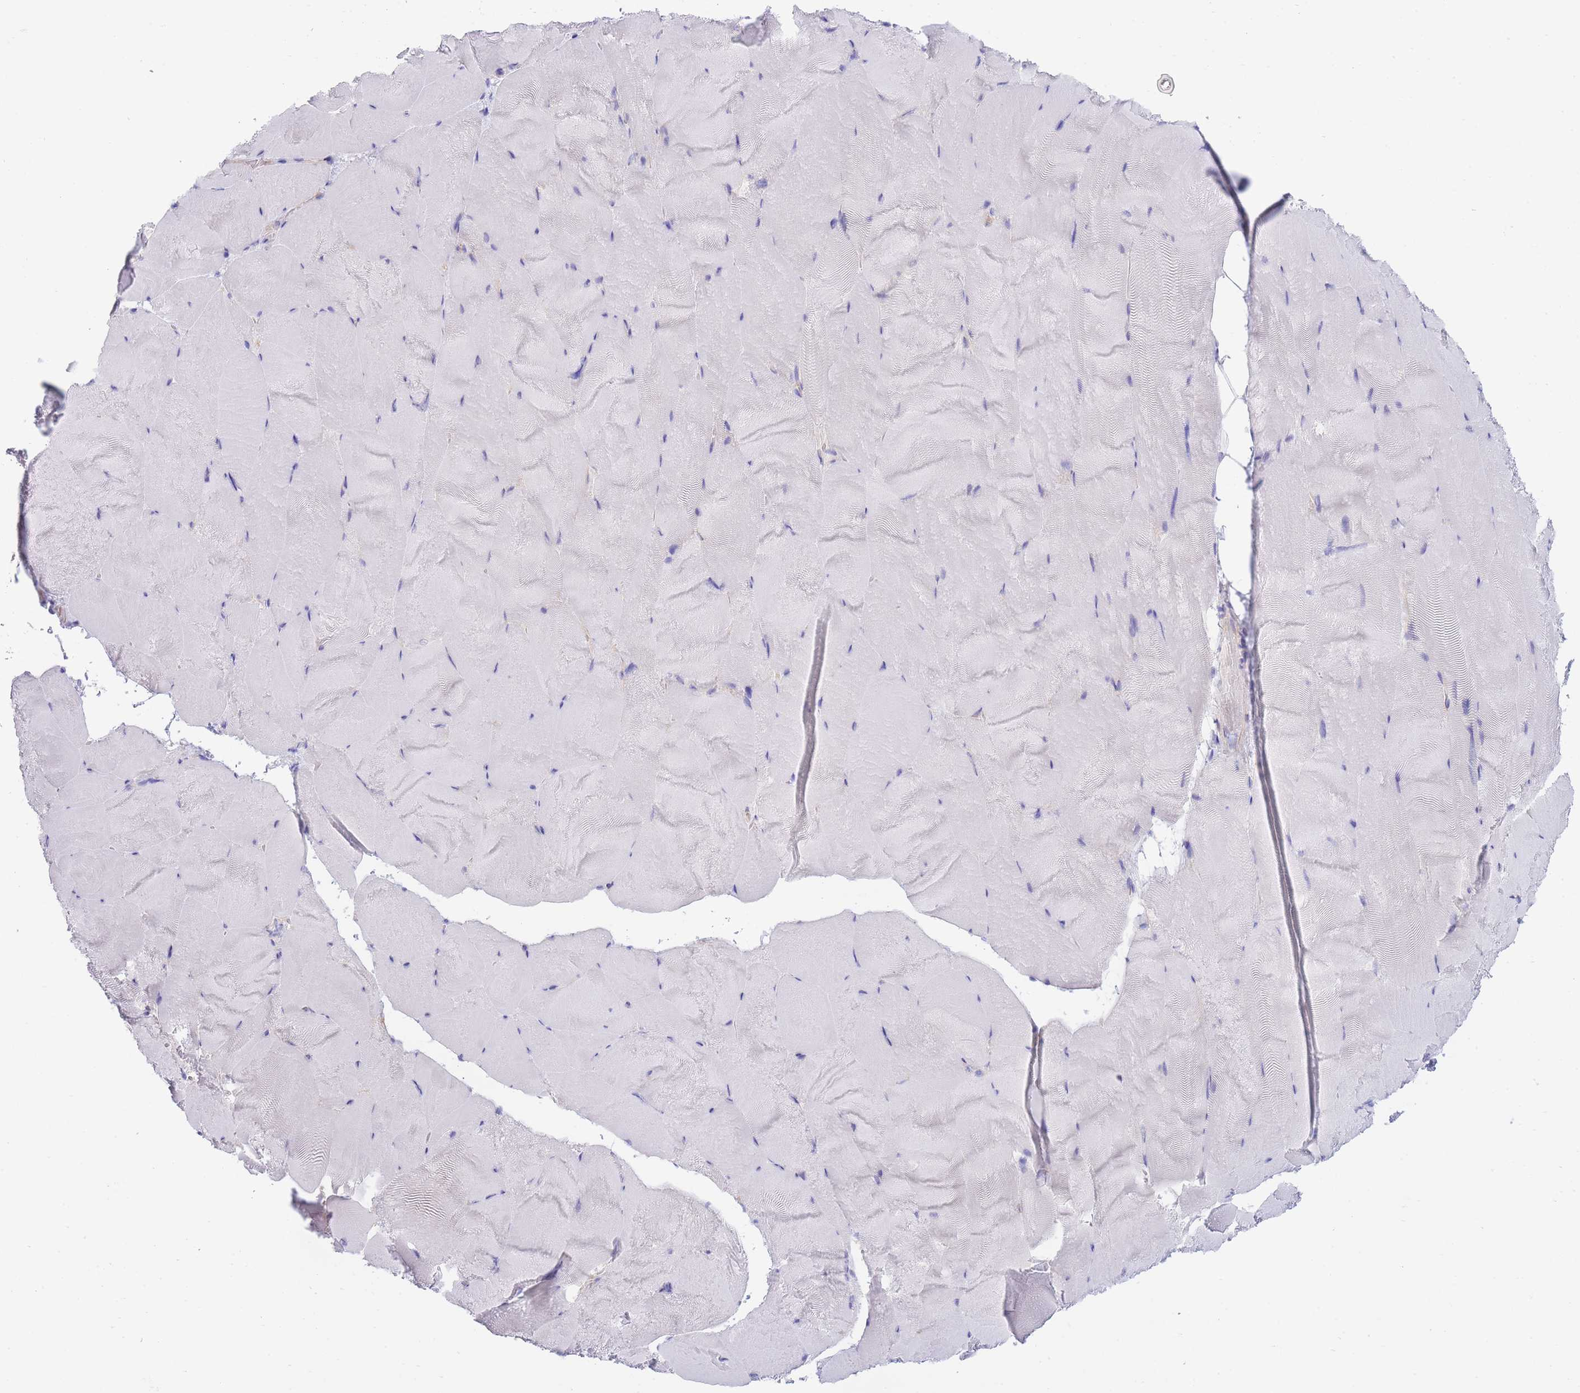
{"staining": {"intensity": "negative", "quantity": "none", "location": "none"}, "tissue": "skeletal muscle", "cell_type": "Myocytes", "image_type": "normal", "snomed": [{"axis": "morphology", "description": "Normal tissue, NOS"}, {"axis": "topography", "description": "Skeletal muscle"}], "caption": "High power microscopy micrograph of an immunohistochemistry image of benign skeletal muscle, revealing no significant expression in myocytes.", "gene": "NAMPT", "patient": {"sex": "female", "age": 64}}